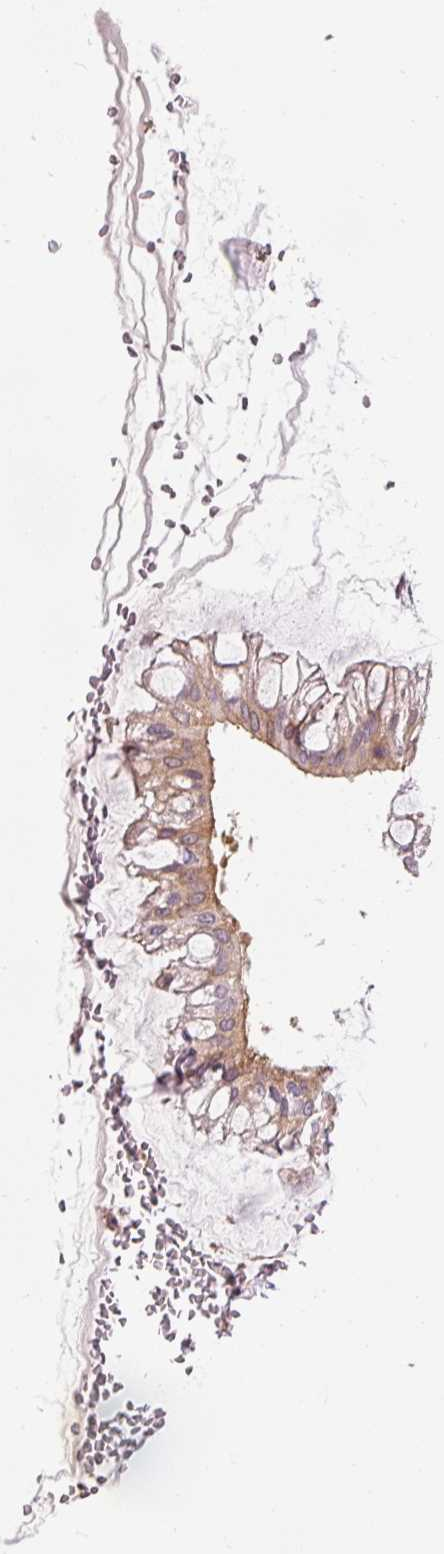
{"staining": {"intensity": "moderate", "quantity": ">75%", "location": "cytoplasmic/membranous"}, "tissue": "ovarian cancer", "cell_type": "Tumor cells", "image_type": "cancer", "snomed": [{"axis": "morphology", "description": "Cystadenocarcinoma, mucinous, NOS"}, {"axis": "topography", "description": "Ovary"}], "caption": "Mucinous cystadenocarcinoma (ovarian) stained with a protein marker demonstrates moderate staining in tumor cells.", "gene": "PDAP1", "patient": {"sex": "female", "age": 73}}